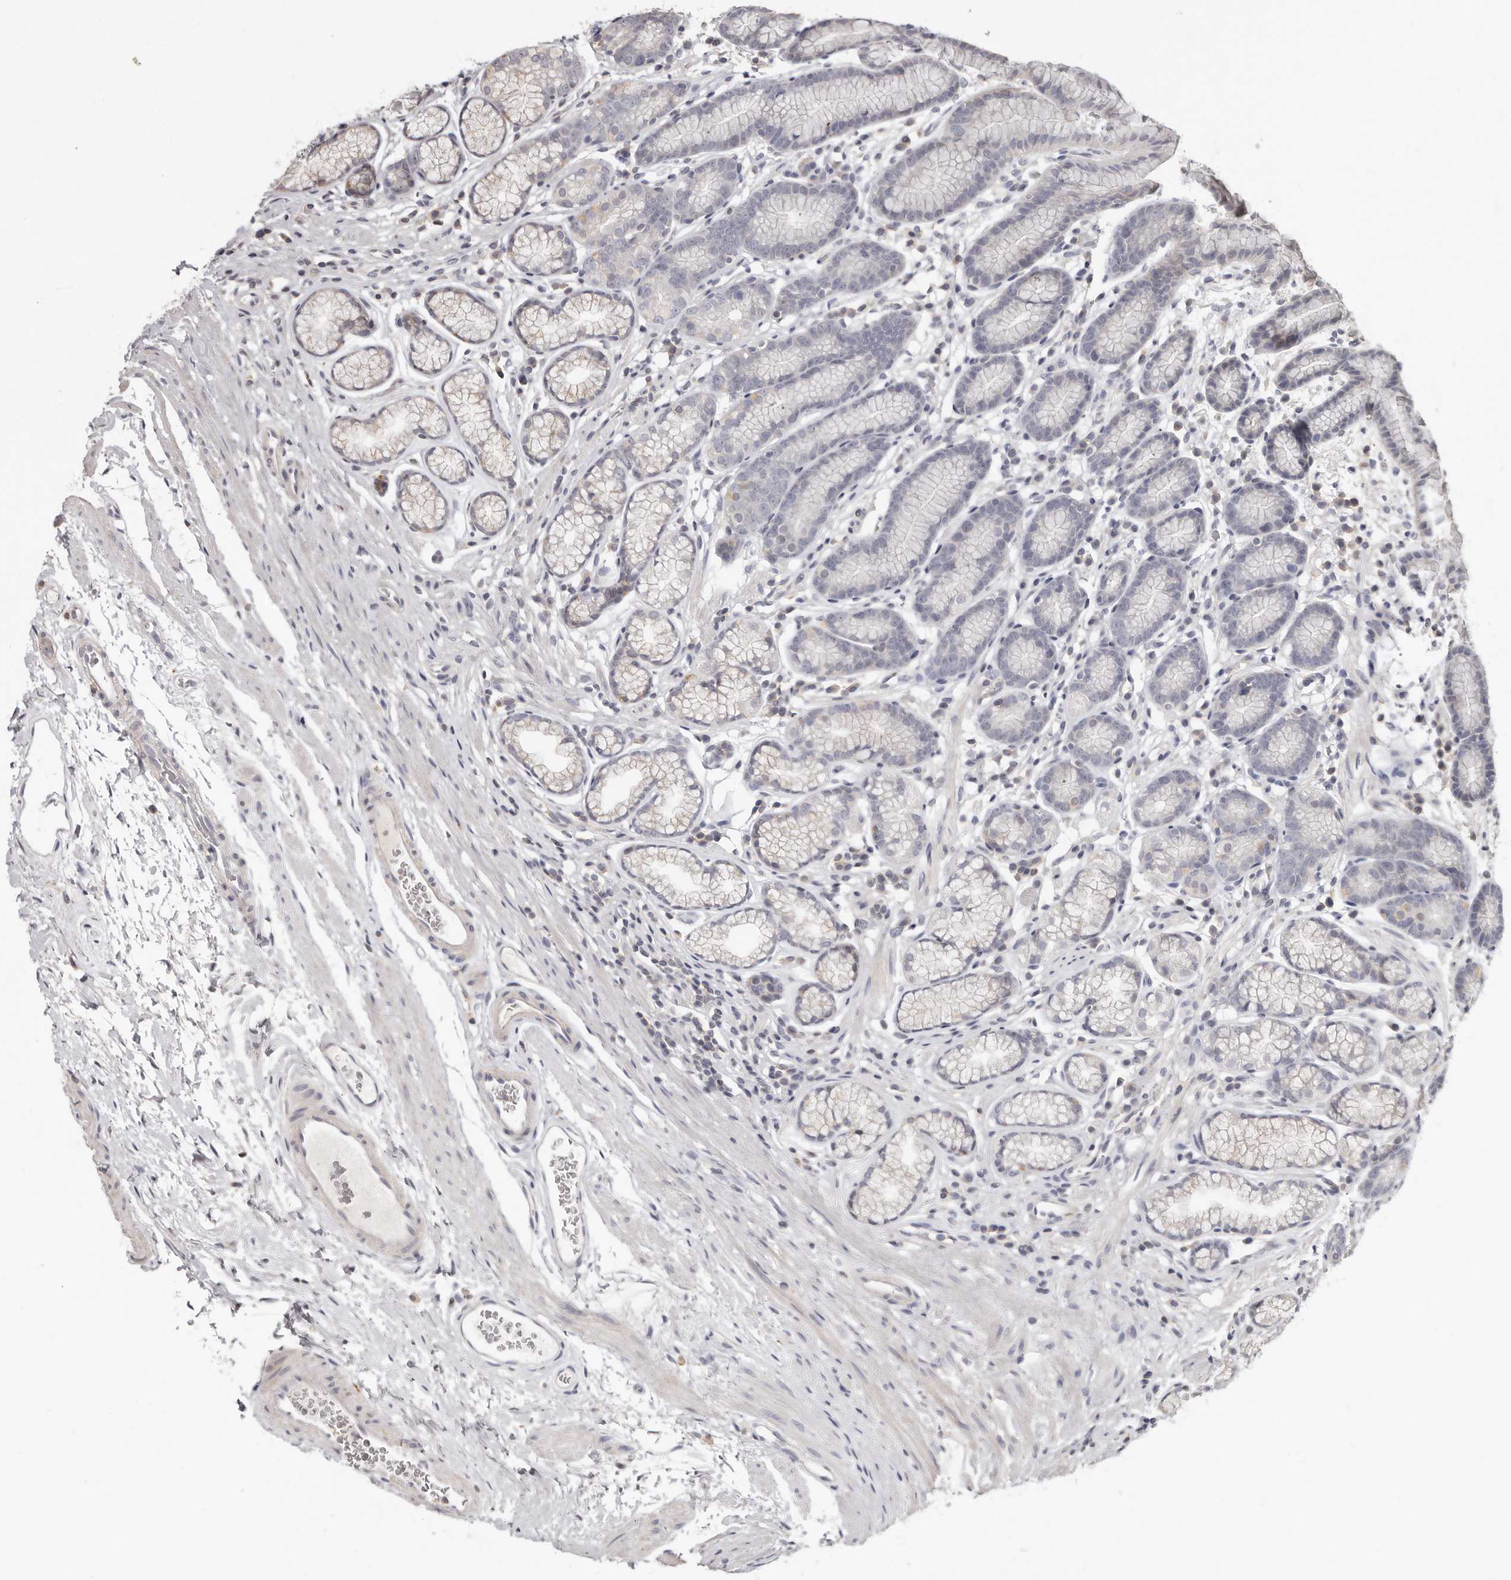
{"staining": {"intensity": "weak", "quantity": "<25%", "location": "cytoplasmic/membranous"}, "tissue": "stomach", "cell_type": "Glandular cells", "image_type": "normal", "snomed": [{"axis": "morphology", "description": "Normal tissue, NOS"}, {"axis": "topography", "description": "Stomach"}], "caption": "Human stomach stained for a protein using IHC displays no expression in glandular cells.", "gene": "KIF26B", "patient": {"sex": "male", "age": 42}}